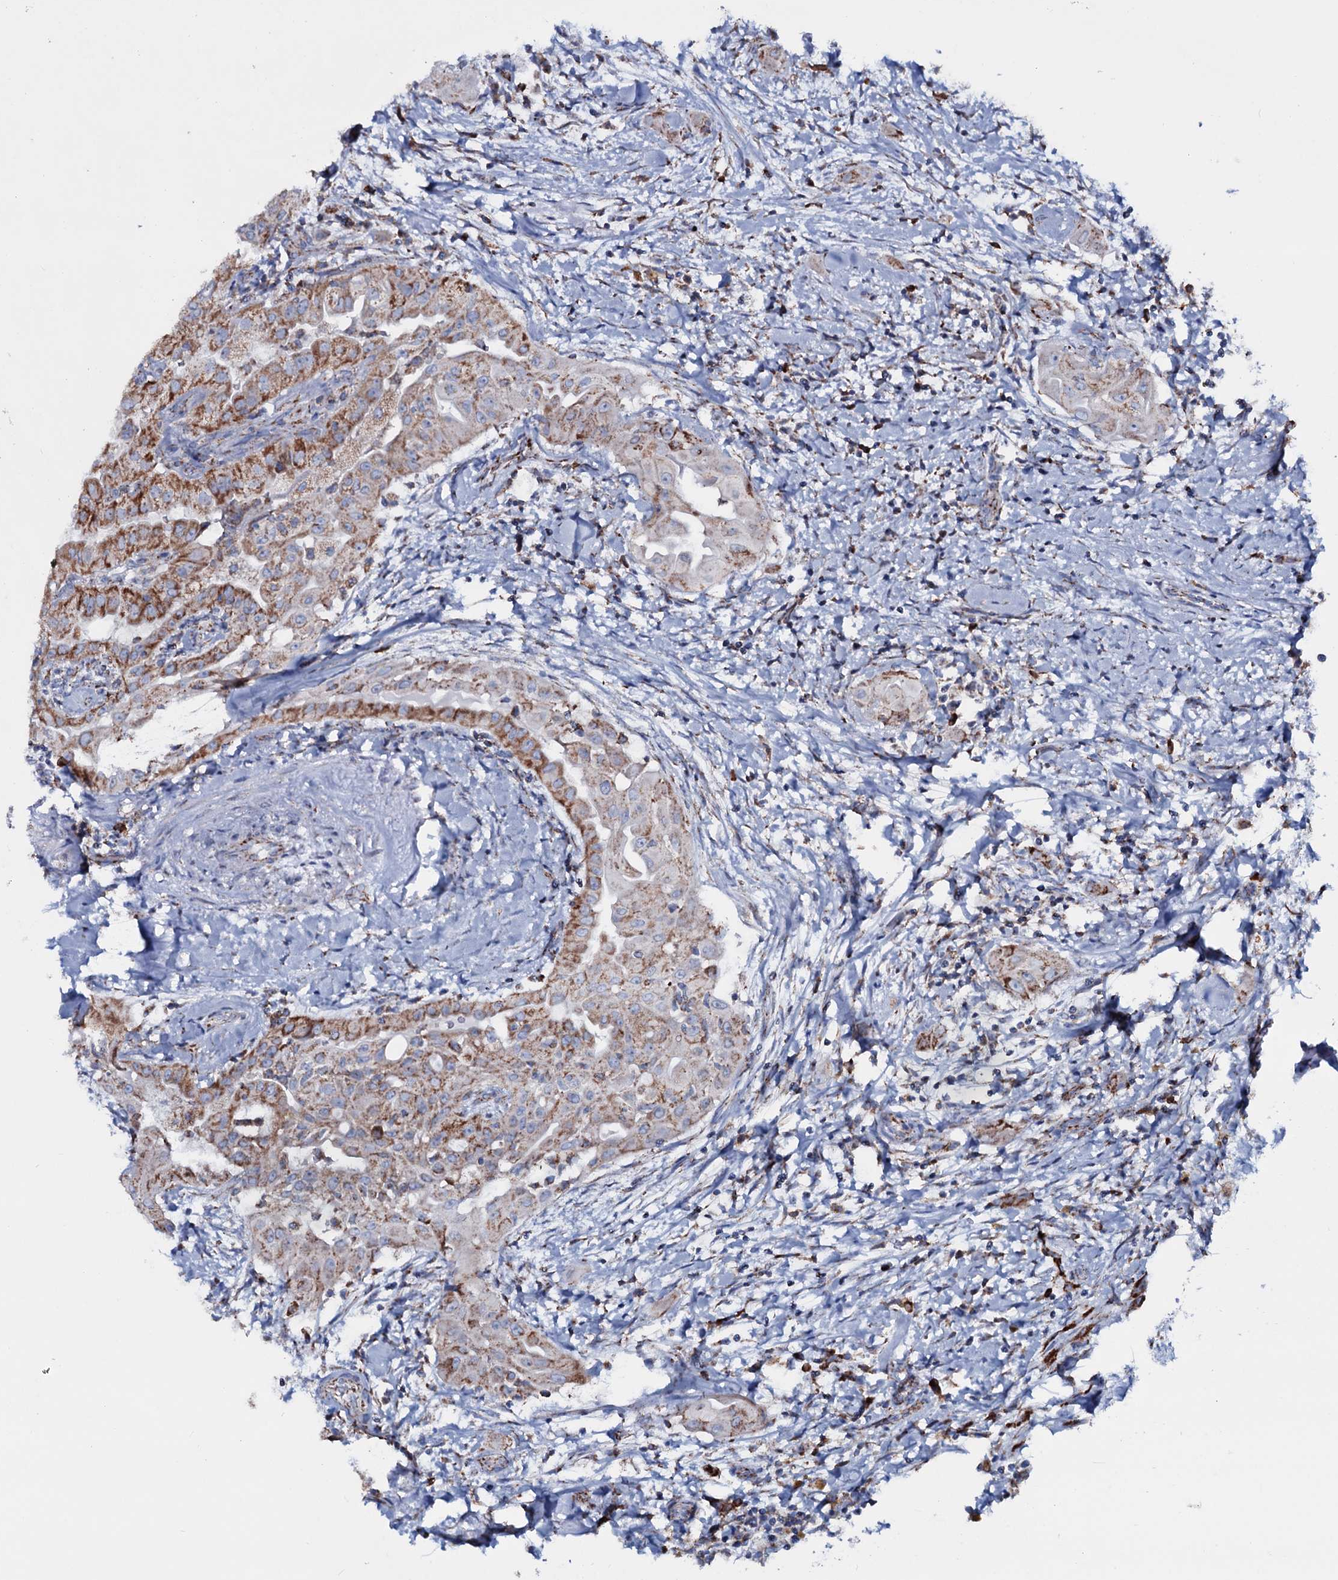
{"staining": {"intensity": "moderate", "quantity": ">75%", "location": "cytoplasmic/membranous"}, "tissue": "thyroid cancer", "cell_type": "Tumor cells", "image_type": "cancer", "snomed": [{"axis": "morphology", "description": "Papillary adenocarcinoma, NOS"}, {"axis": "topography", "description": "Thyroid gland"}], "caption": "About >75% of tumor cells in thyroid cancer display moderate cytoplasmic/membranous protein staining as visualized by brown immunohistochemical staining.", "gene": "MRPS35", "patient": {"sex": "female", "age": 59}}